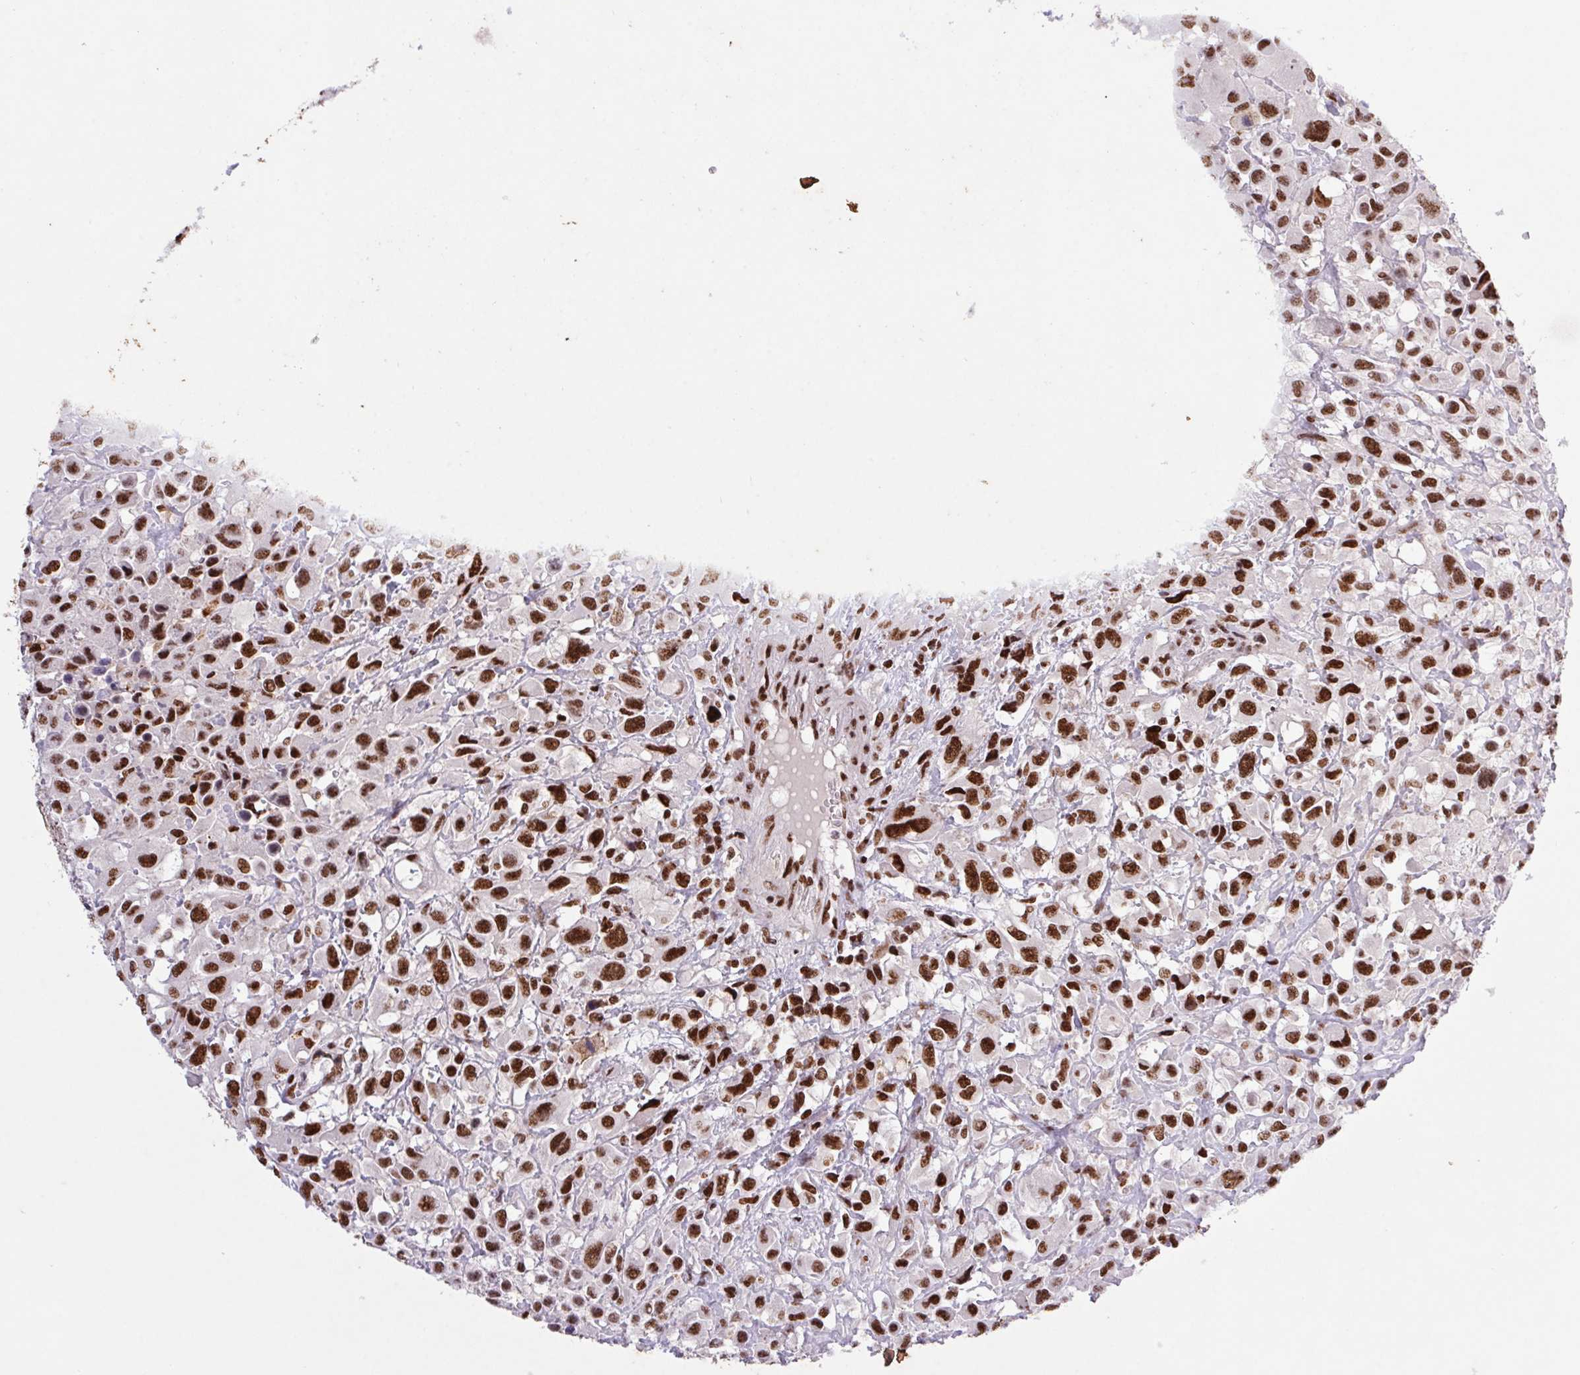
{"staining": {"intensity": "strong", "quantity": ">75%", "location": "nuclear"}, "tissue": "head and neck cancer", "cell_type": "Tumor cells", "image_type": "cancer", "snomed": [{"axis": "morphology", "description": "Squamous cell carcinoma, NOS"}, {"axis": "morphology", "description": "Squamous cell carcinoma, metastatic, NOS"}, {"axis": "topography", "description": "Oral tissue"}, {"axis": "topography", "description": "Head-Neck"}], "caption": "Strong nuclear expression is identified in about >75% of tumor cells in head and neck squamous cell carcinoma.", "gene": "LDLRAD4", "patient": {"sex": "female", "age": 85}}